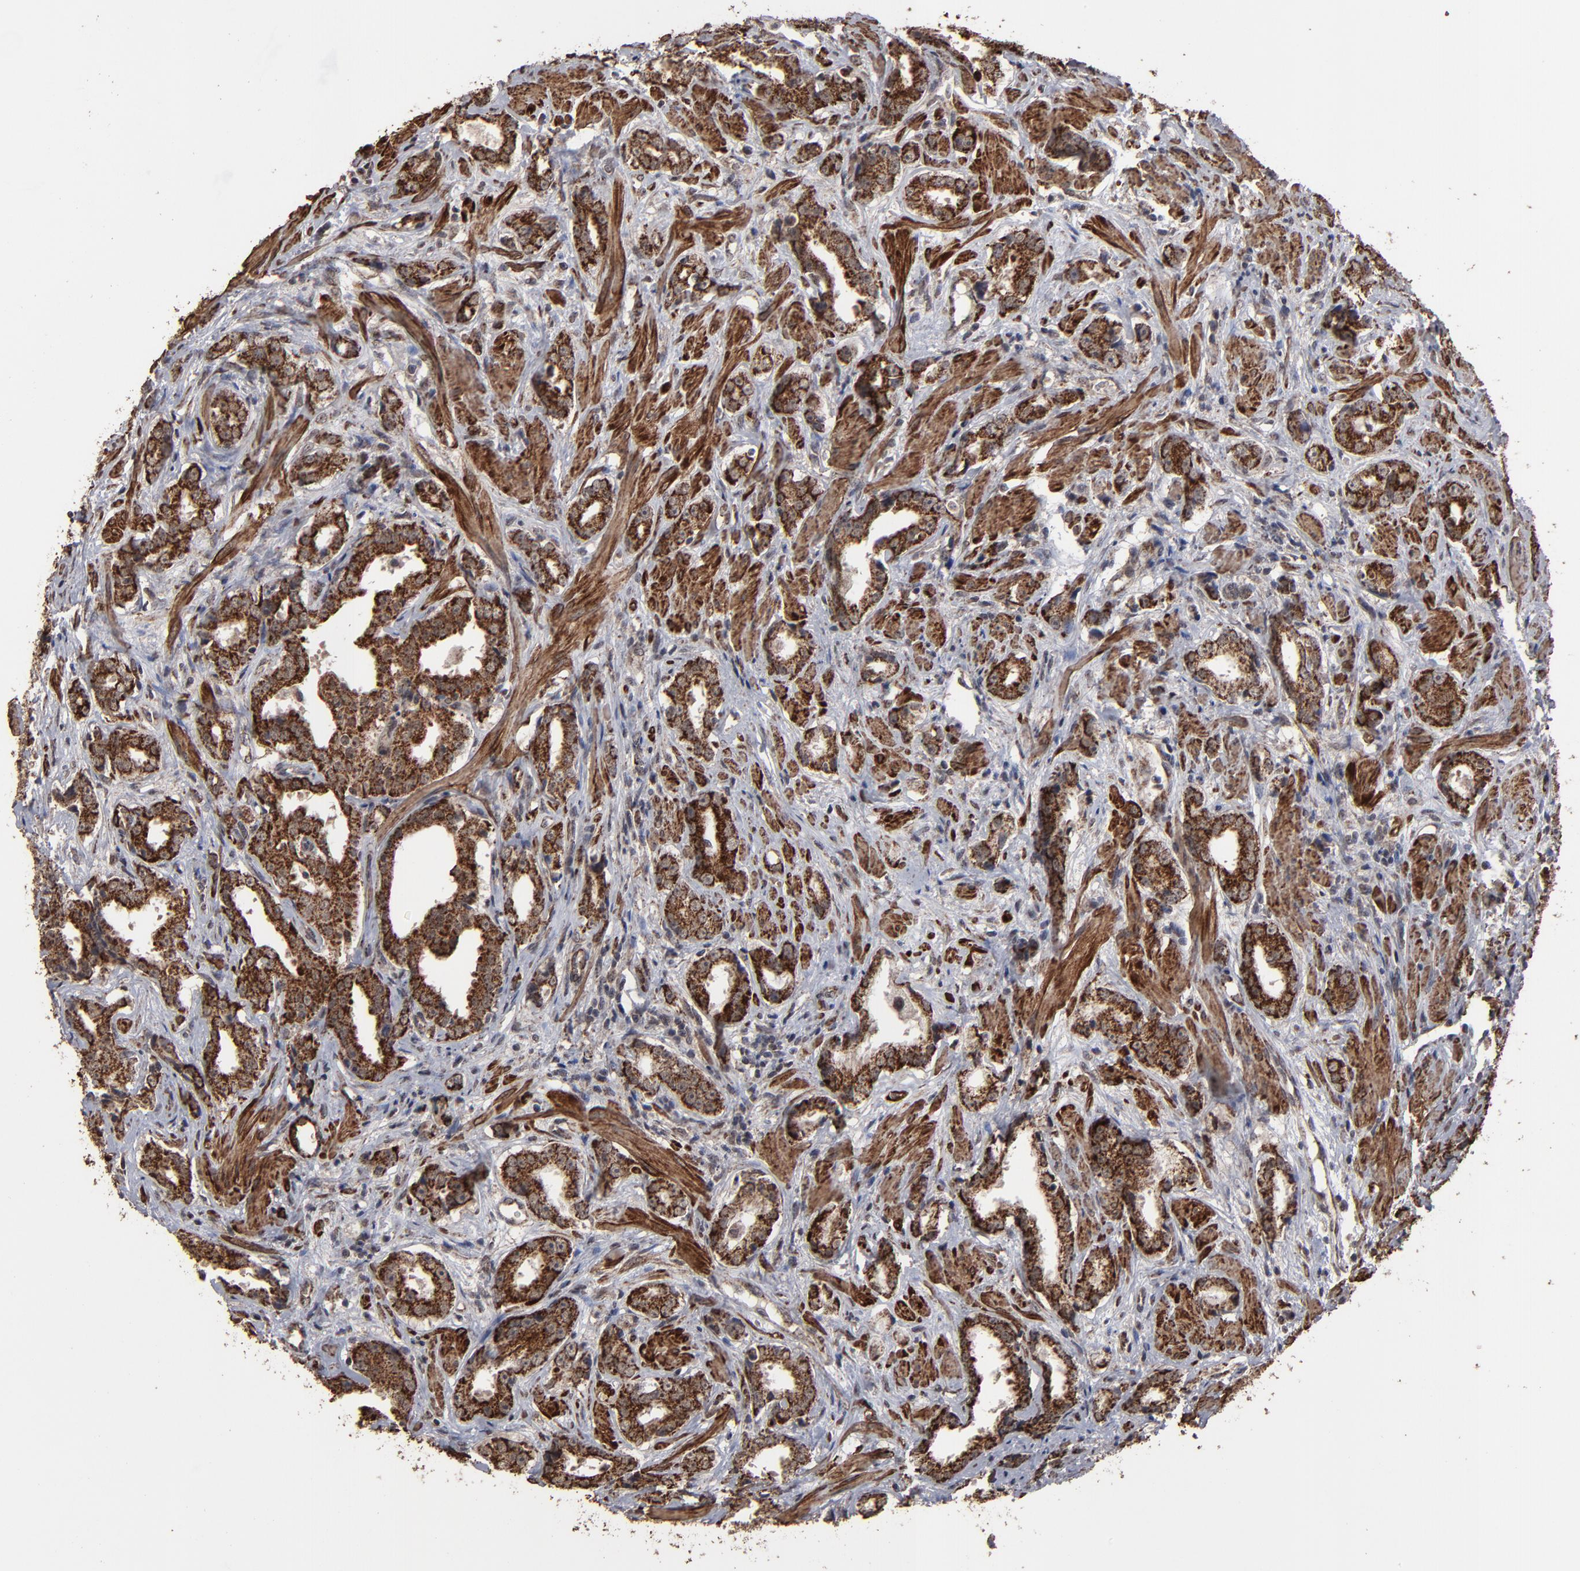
{"staining": {"intensity": "strong", "quantity": ">75%", "location": "cytoplasmic/membranous"}, "tissue": "prostate cancer", "cell_type": "Tumor cells", "image_type": "cancer", "snomed": [{"axis": "morphology", "description": "Adenocarcinoma, Medium grade"}, {"axis": "topography", "description": "Prostate"}], "caption": "The immunohistochemical stain shows strong cytoplasmic/membranous expression in tumor cells of prostate cancer tissue.", "gene": "BNIP3", "patient": {"sex": "male", "age": 53}}